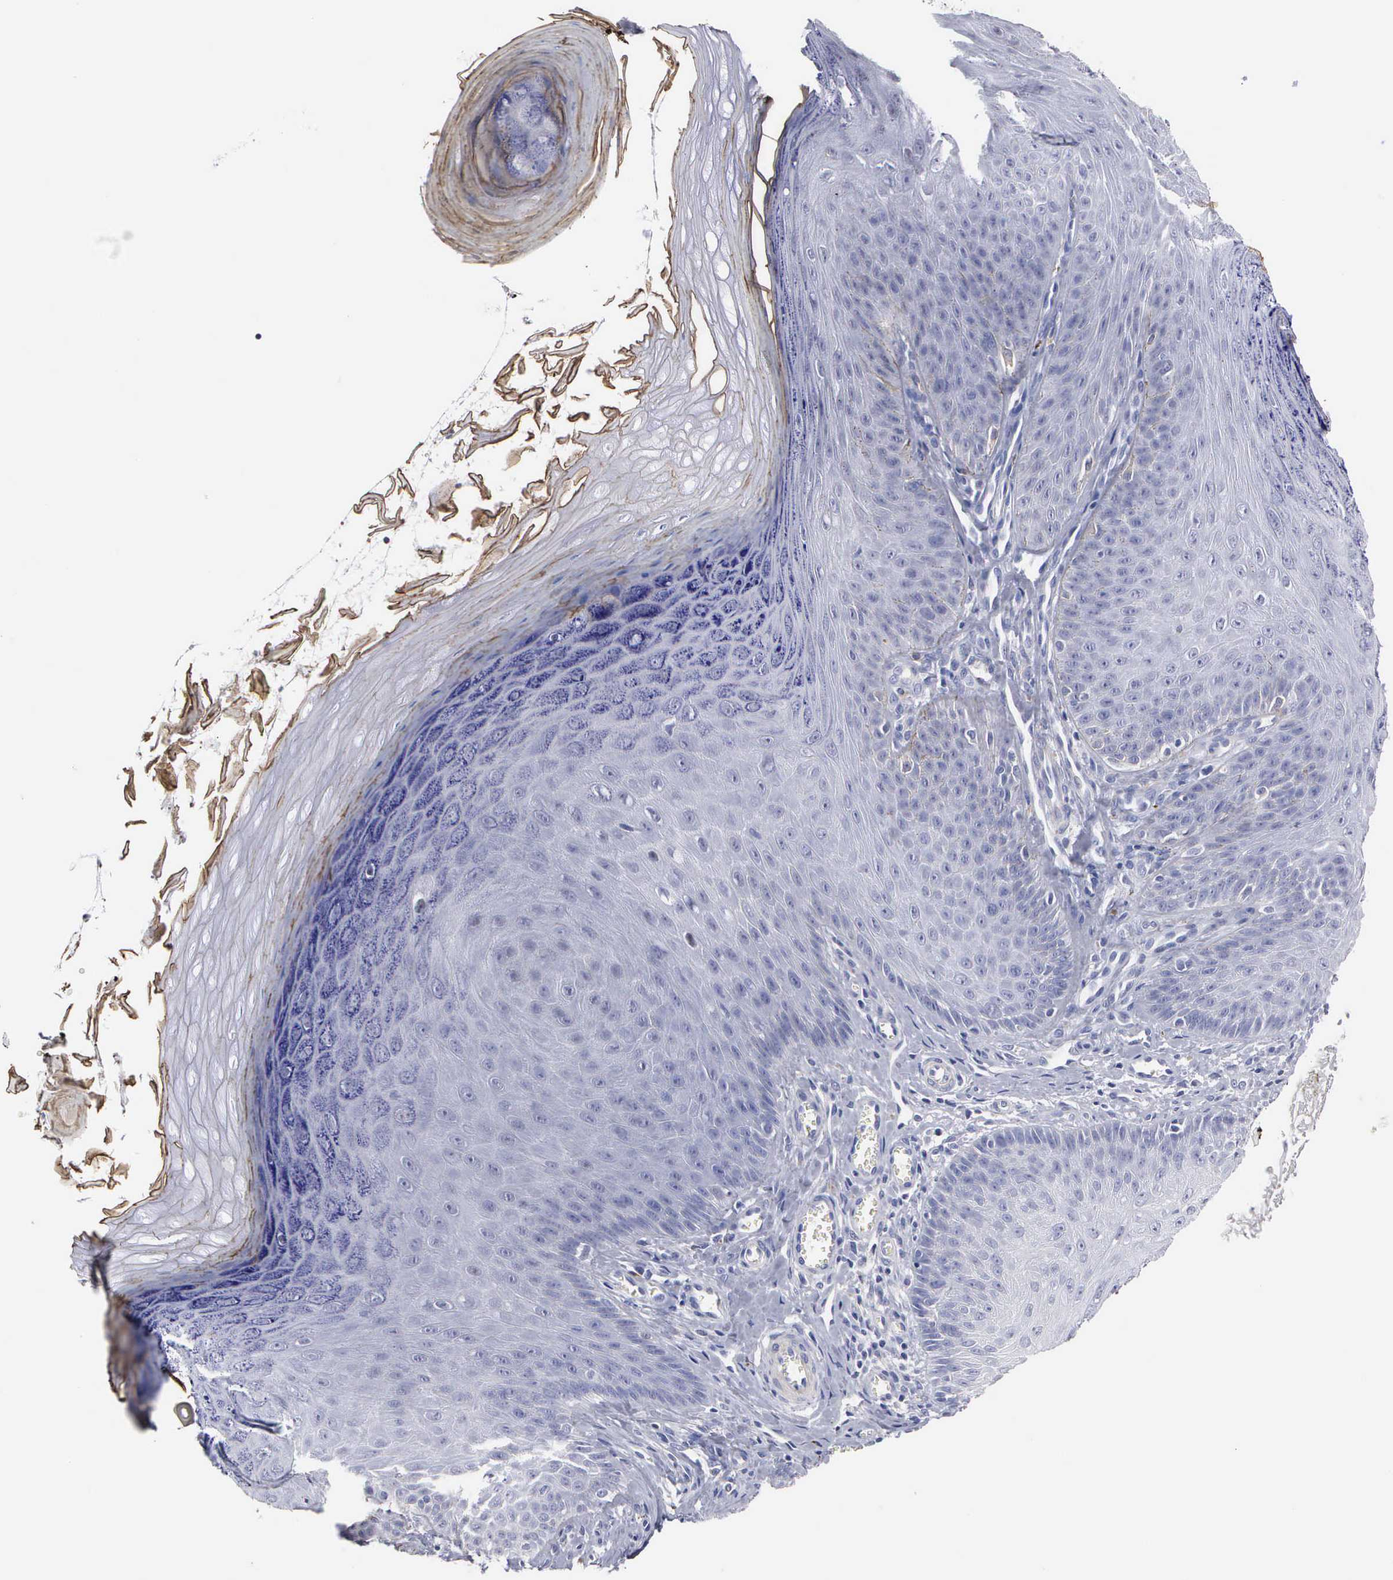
{"staining": {"intensity": "negative", "quantity": "none", "location": "none"}, "tissue": "skin", "cell_type": "Fibroblasts", "image_type": "normal", "snomed": [{"axis": "morphology", "description": "Normal tissue, NOS"}, {"axis": "topography", "description": "Skin"}], "caption": "Photomicrograph shows no significant protein expression in fibroblasts of normal skin. (DAB (3,3'-diaminobenzidine) immunohistochemistry (IHC) with hematoxylin counter stain).", "gene": "ELFN2", "patient": {"sex": "female", "age": 15}}